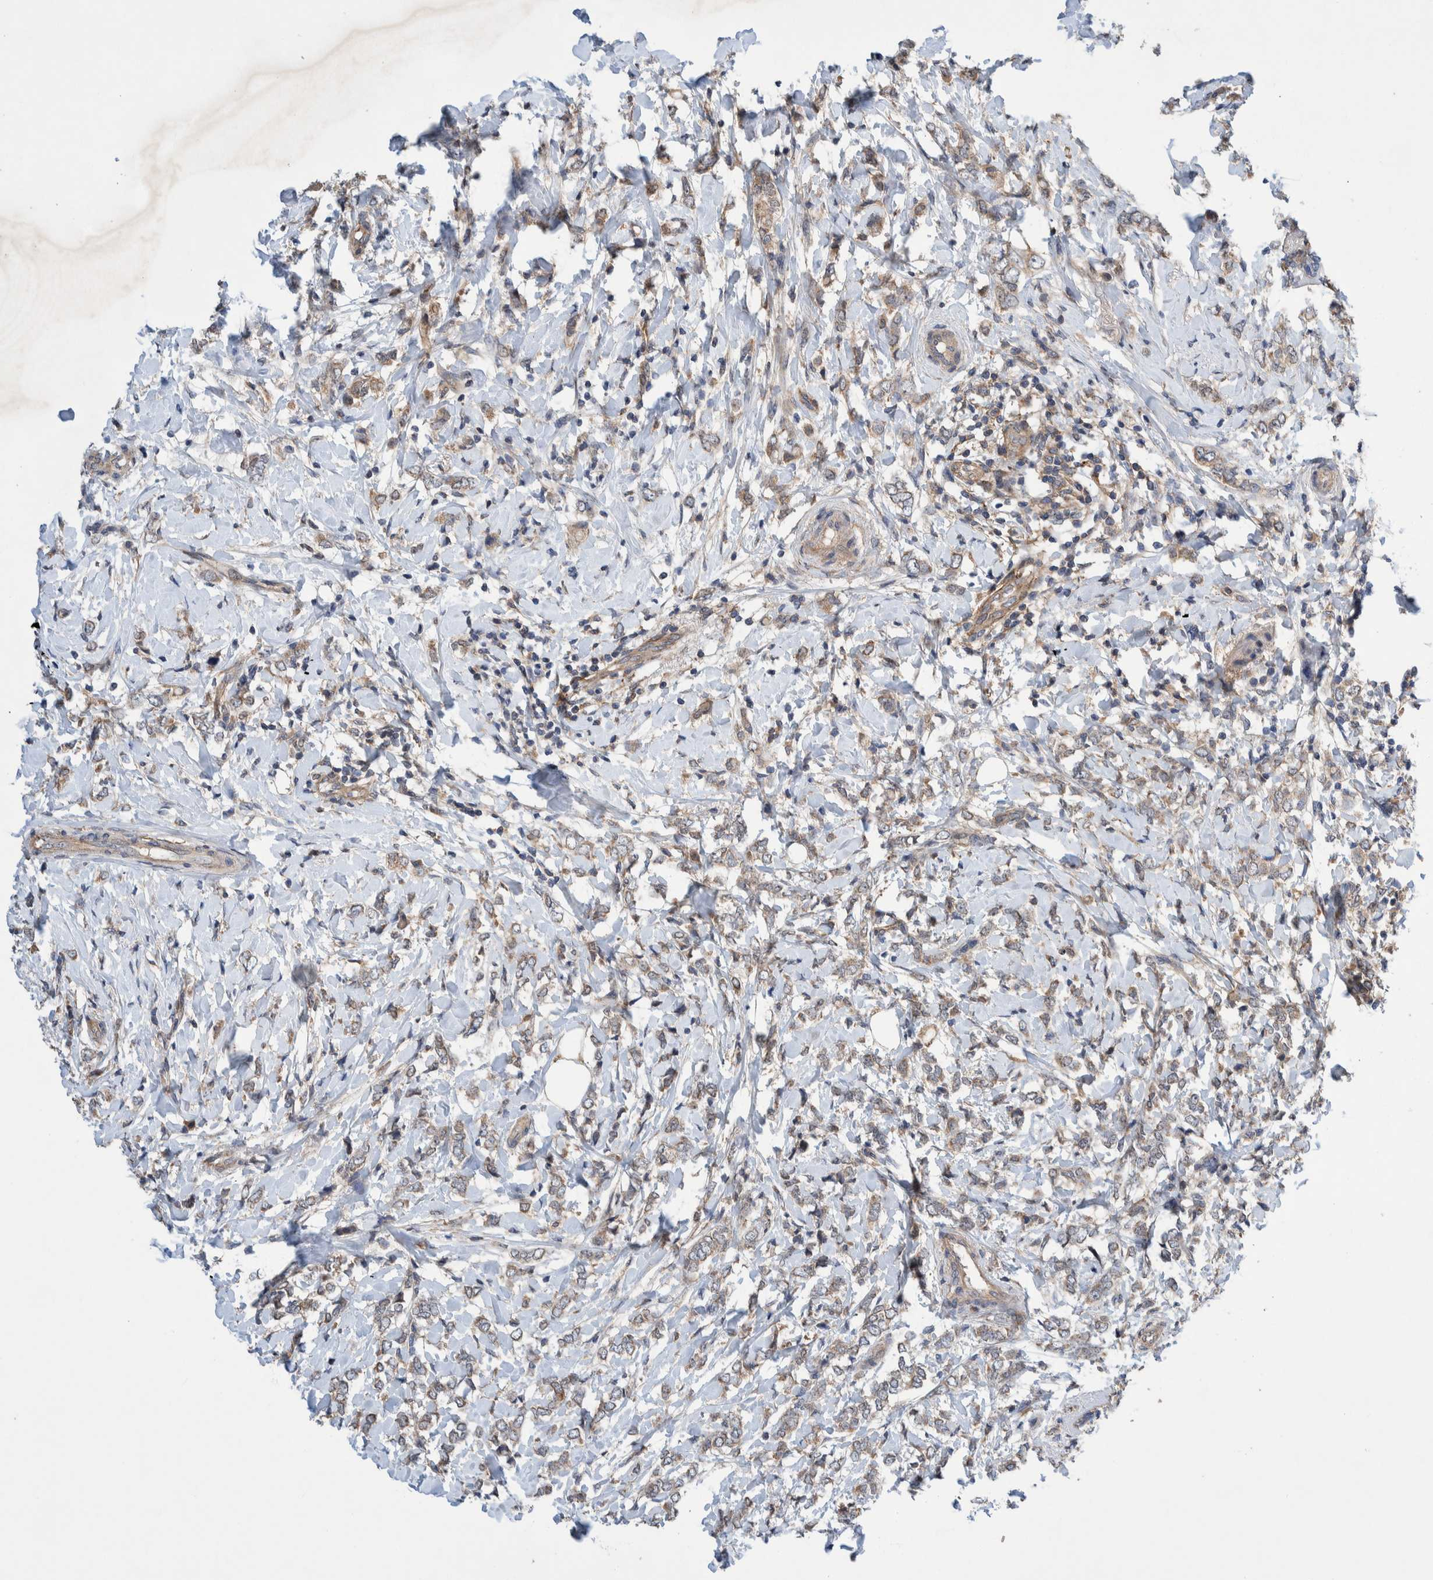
{"staining": {"intensity": "weak", "quantity": ">75%", "location": "cytoplasmic/membranous"}, "tissue": "breast cancer", "cell_type": "Tumor cells", "image_type": "cancer", "snomed": [{"axis": "morphology", "description": "Normal tissue, NOS"}, {"axis": "morphology", "description": "Lobular carcinoma"}, {"axis": "topography", "description": "Breast"}], "caption": "Immunohistochemistry (IHC) histopathology image of human breast cancer stained for a protein (brown), which reveals low levels of weak cytoplasmic/membranous positivity in approximately >75% of tumor cells.", "gene": "PIK3R6", "patient": {"sex": "female", "age": 47}}